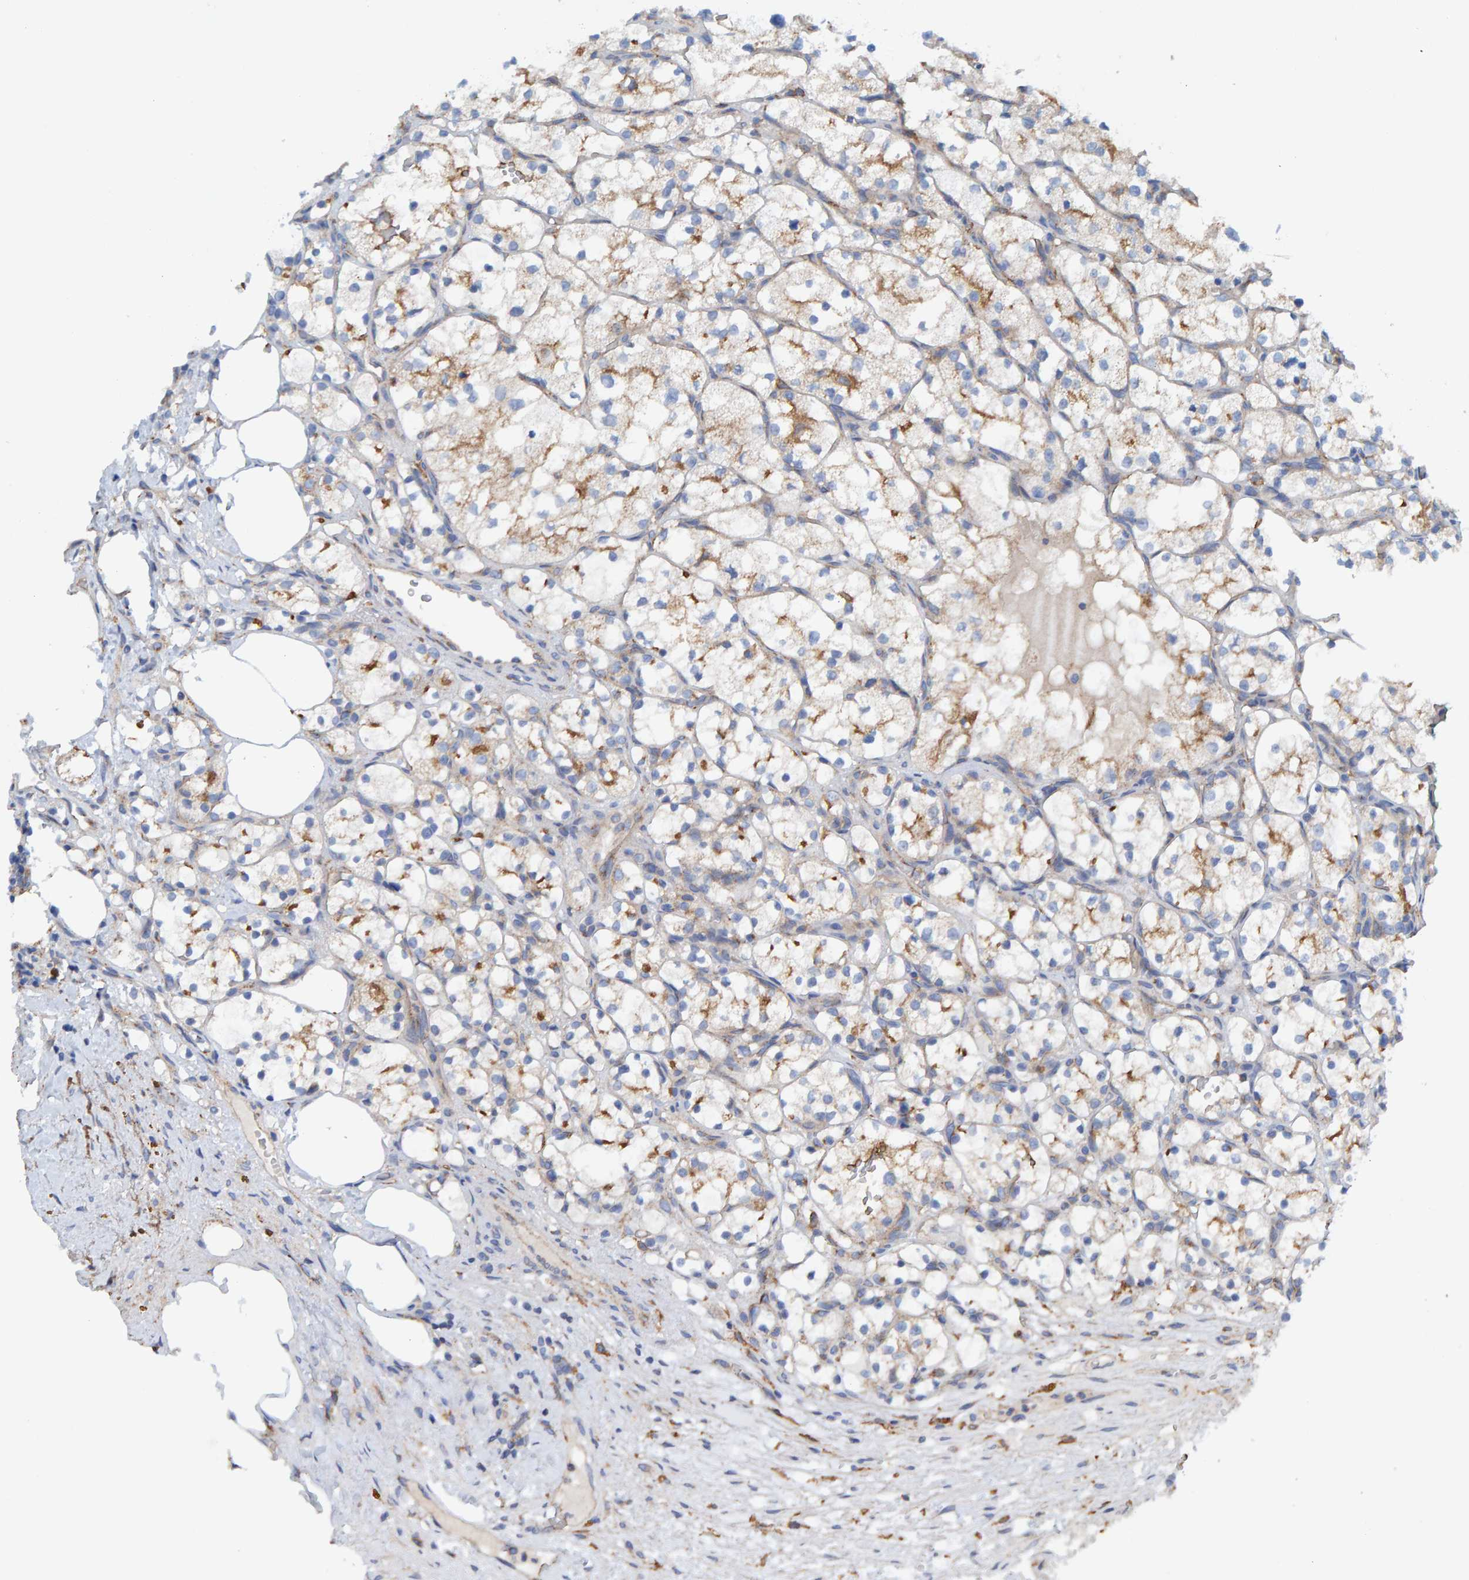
{"staining": {"intensity": "moderate", "quantity": "25%-75%", "location": "cytoplasmic/membranous"}, "tissue": "renal cancer", "cell_type": "Tumor cells", "image_type": "cancer", "snomed": [{"axis": "morphology", "description": "Adenocarcinoma, NOS"}, {"axis": "topography", "description": "Kidney"}], "caption": "Brown immunohistochemical staining in human renal adenocarcinoma displays moderate cytoplasmic/membranous expression in about 25%-75% of tumor cells. The staining is performed using DAB brown chromogen to label protein expression. The nuclei are counter-stained blue using hematoxylin.", "gene": "MKLN1", "patient": {"sex": "female", "age": 69}}